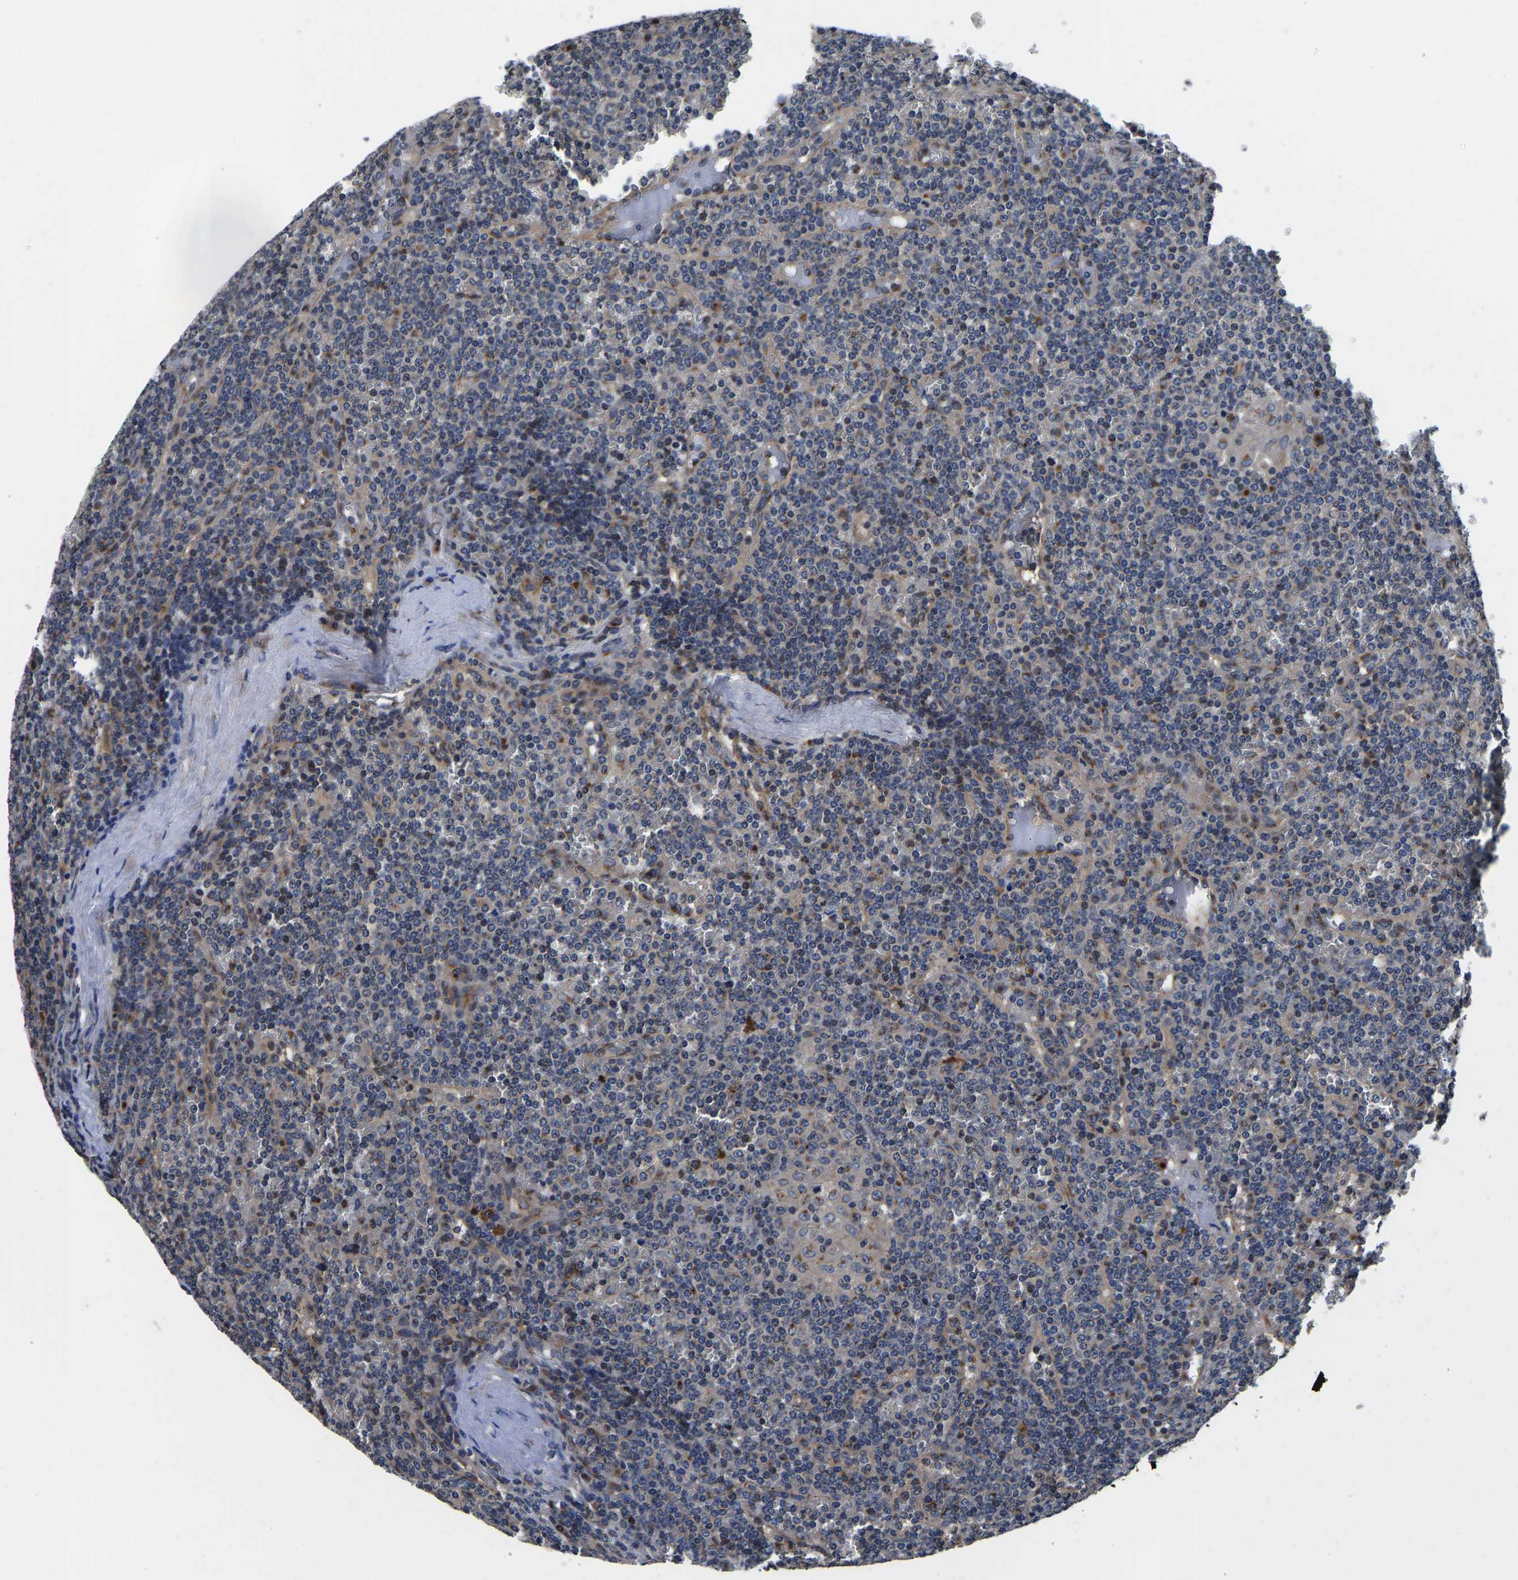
{"staining": {"intensity": "moderate", "quantity": "<25%", "location": "cytoplasmic/membranous"}, "tissue": "lymphoma", "cell_type": "Tumor cells", "image_type": "cancer", "snomed": [{"axis": "morphology", "description": "Malignant lymphoma, non-Hodgkin's type, Low grade"}, {"axis": "topography", "description": "Spleen"}], "caption": "Lymphoma stained for a protein displays moderate cytoplasmic/membranous positivity in tumor cells.", "gene": "RABAC1", "patient": {"sex": "female", "age": 19}}